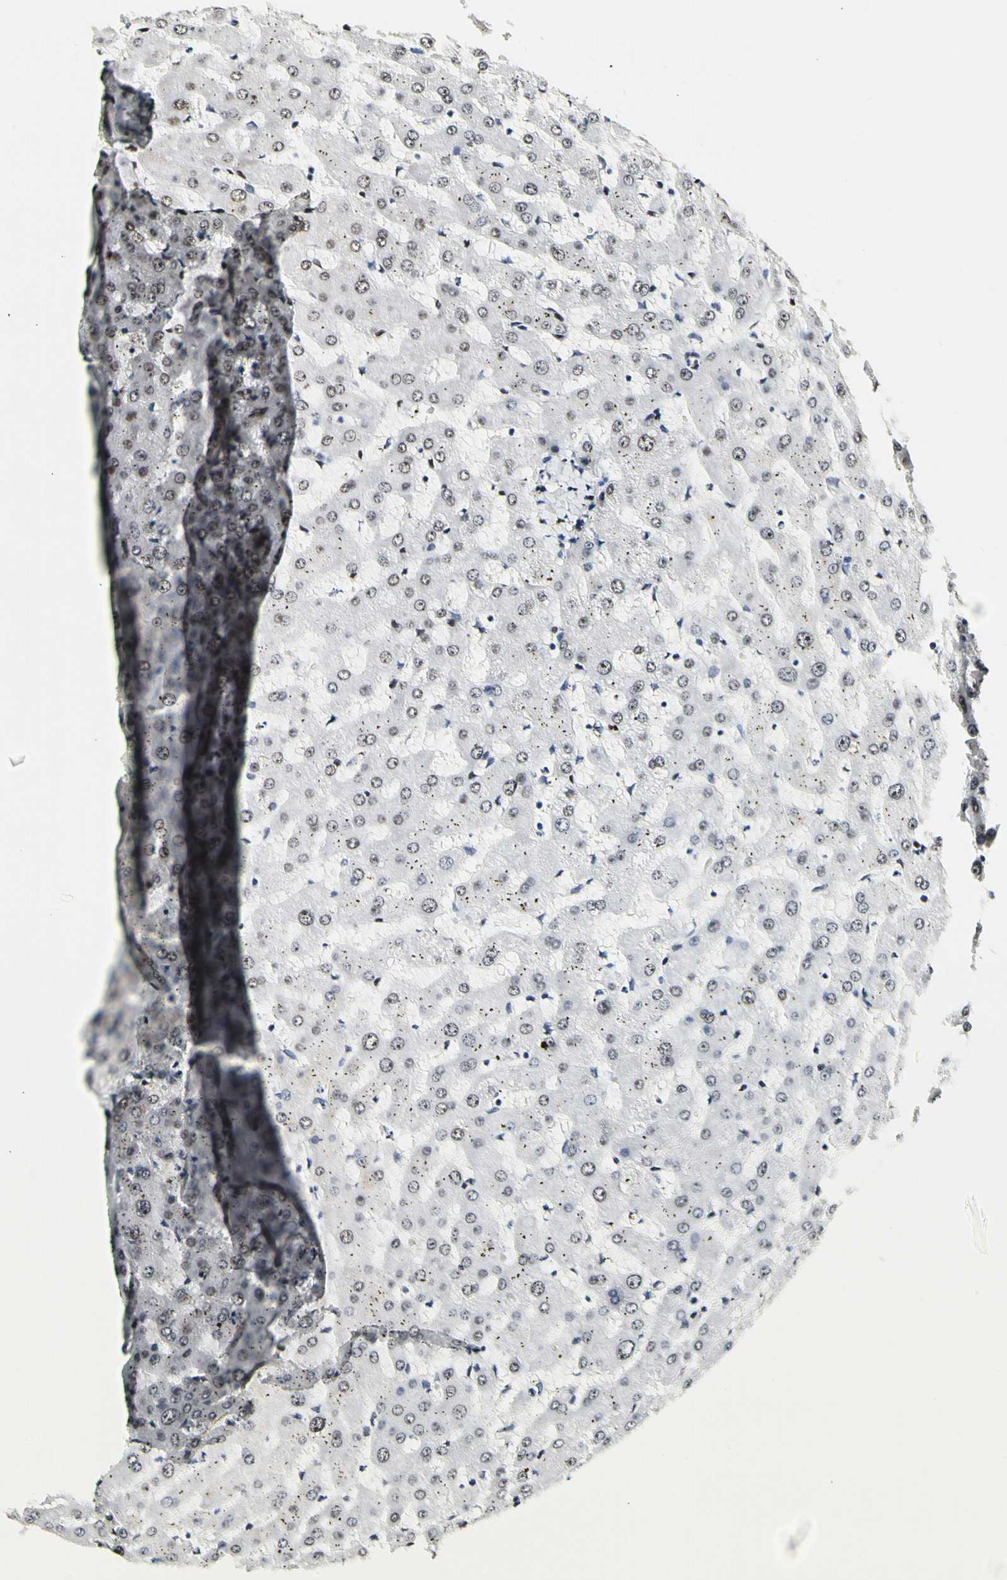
{"staining": {"intensity": "weak", "quantity": "25%-75%", "location": "nuclear"}, "tissue": "liver", "cell_type": "Cholangiocytes", "image_type": "normal", "snomed": [{"axis": "morphology", "description": "Normal tissue, NOS"}, {"axis": "topography", "description": "Liver"}], "caption": "A brown stain labels weak nuclear positivity of a protein in cholangiocytes of normal liver. The staining is performed using DAB brown chromogen to label protein expression. The nuclei are counter-stained blue using hematoxylin.", "gene": "NFIA", "patient": {"sex": "female", "age": 63}}